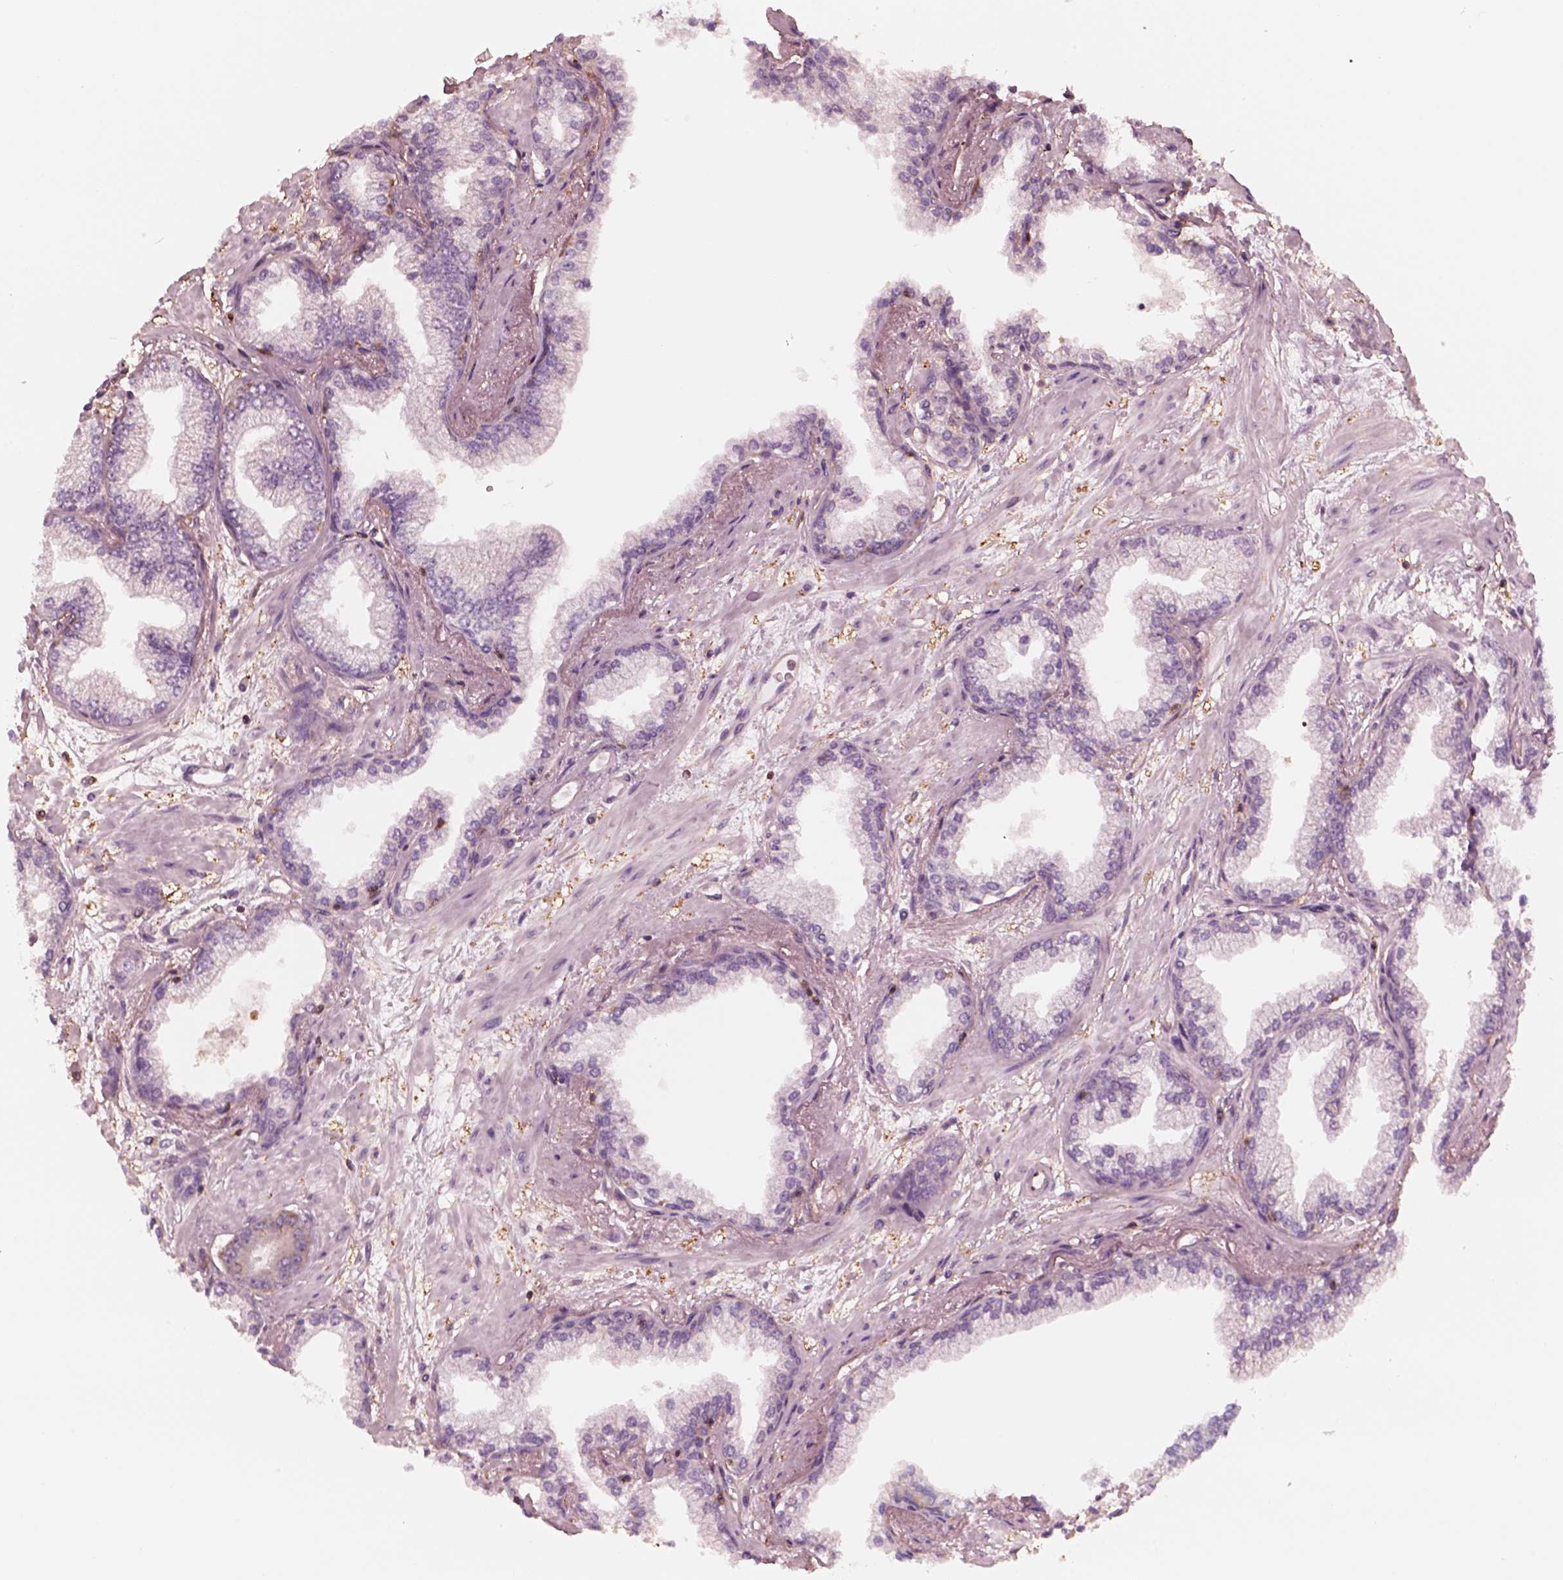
{"staining": {"intensity": "negative", "quantity": "none", "location": "none"}, "tissue": "prostate cancer", "cell_type": "Tumor cells", "image_type": "cancer", "snomed": [{"axis": "morphology", "description": "Adenocarcinoma, Low grade"}, {"axis": "topography", "description": "Prostate"}], "caption": "High power microscopy image of an IHC image of prostate cancer, revealing no significant staining in tumor cells.", "gene": "STK33", "patient": {"sex": "male", "age": 64}}